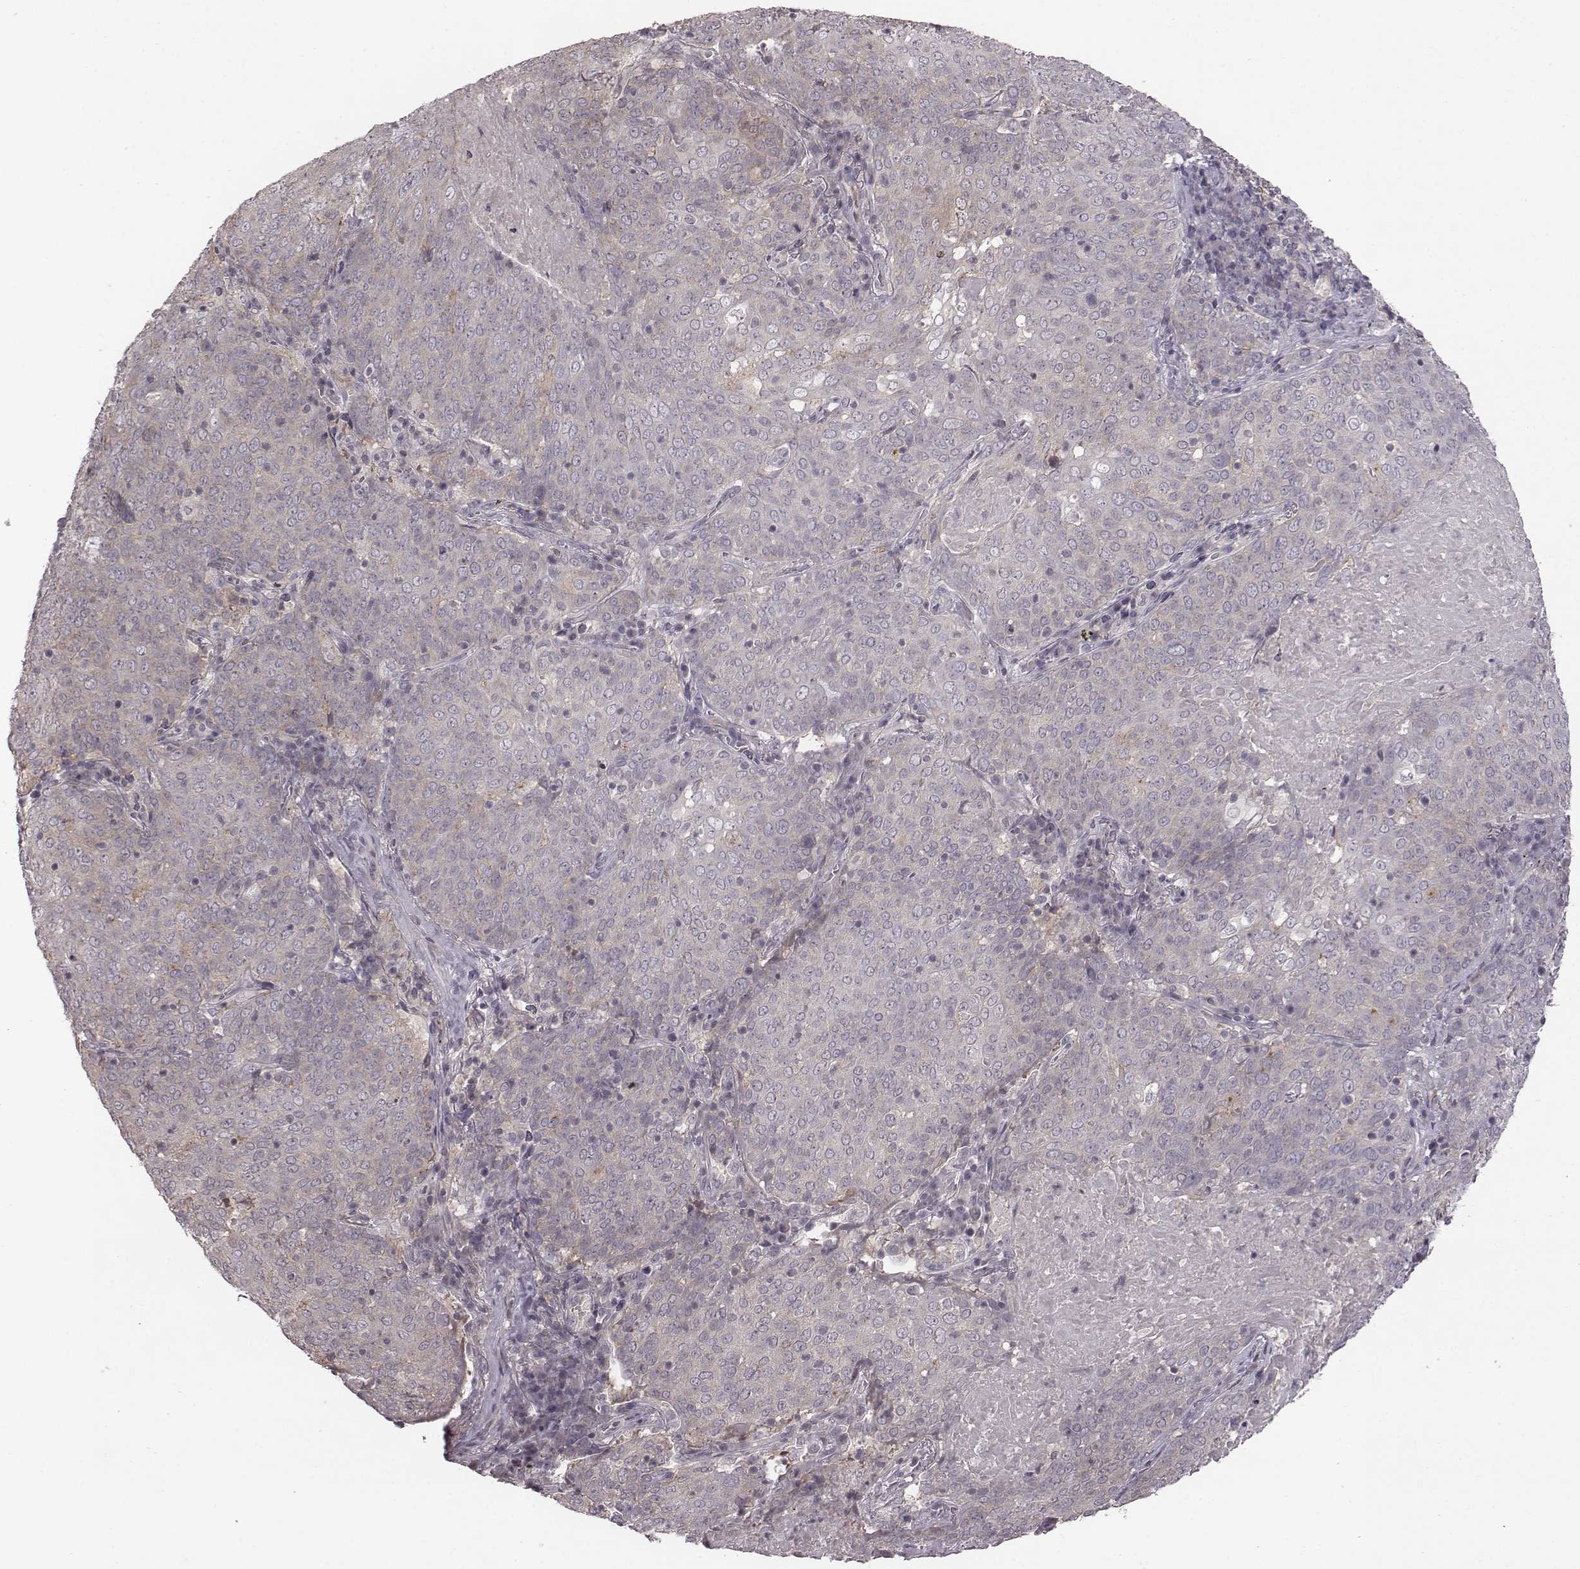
{"staining": {"intensity": "weak", "quantity": "<25%", "location": "cytoplasmic/membranous"}, "tissue": "lung cancer", "cell_type": "Tumor cells", "image_type": "cancer", "snomed": [{"axis": "morphology", "description": "Squamous cell carcinoma, NOS"}, {"axis": "topography", "description": "Lung"}], "caption": "Immunohistochemistry histopathology image of human squamous cell carcinoma (lung) stained for a protein (brown), which reveals no expression in tumor cells.", "gene": "BICDL1", "patient": {"sex": "male", "age": 82}}